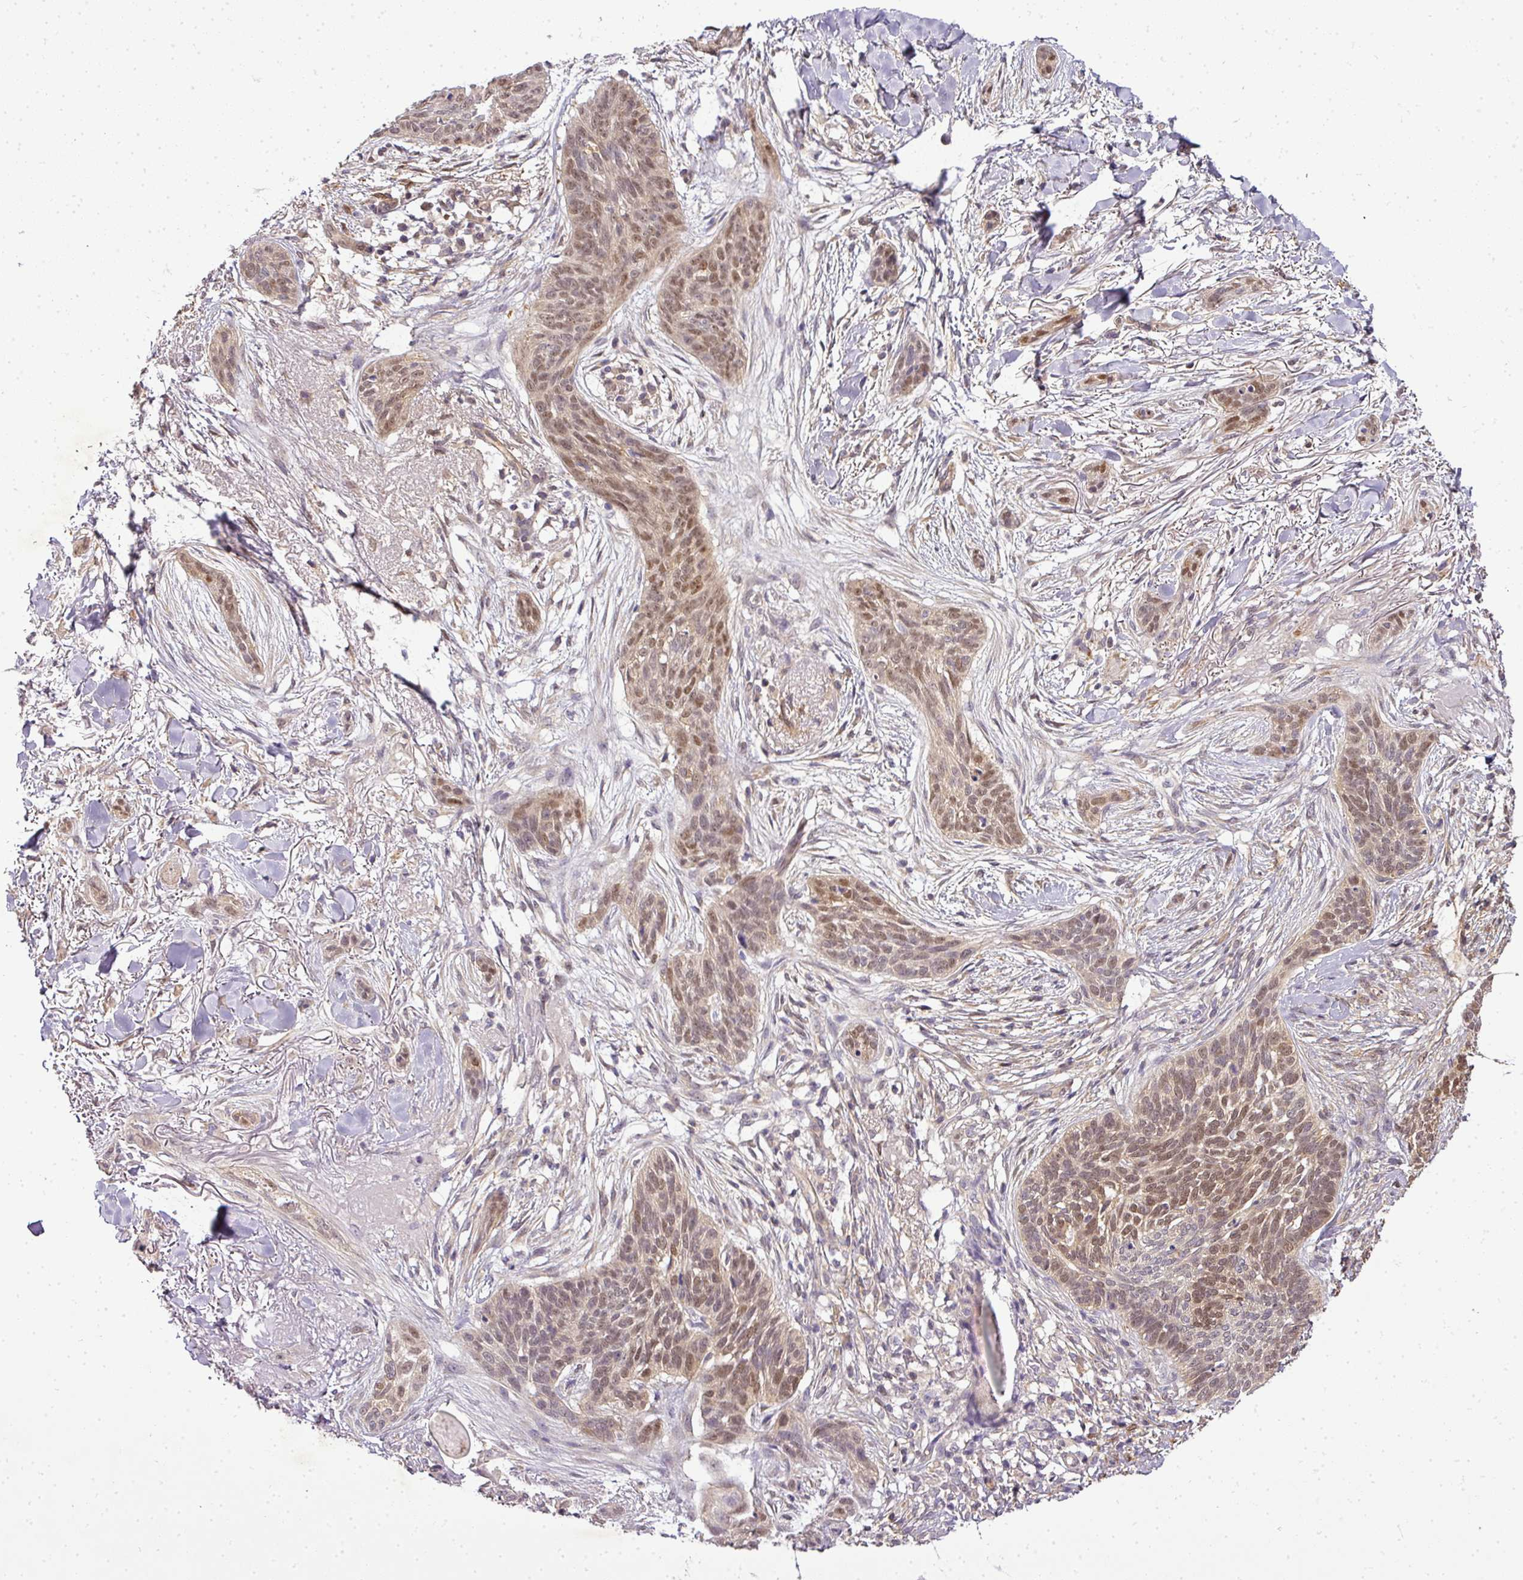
{"staining": {"intensity": "moderate", "quantity": ">75%", "location": "nuclear"}, "tissue": "skin cancer", "cell_type": "Tumor cells", "image_type": "cancer", "snomed": [{"axis": "morphology", "description": "Basal cell carcinoma"}, {"axis": "topography", "description": "Skin"}], "caption": "A medium amount of moderate nuclear staining is appreciated in approximately >75% of tumor cells in skin cancer (basal cell carcinoma) tissue. (DAB (3,3'-diaminobenzidine) IHC, brown staining for protein, blue staining for nuclei).", "gene": "ADH5", "patient": {"sex": "male", "age": 52}}